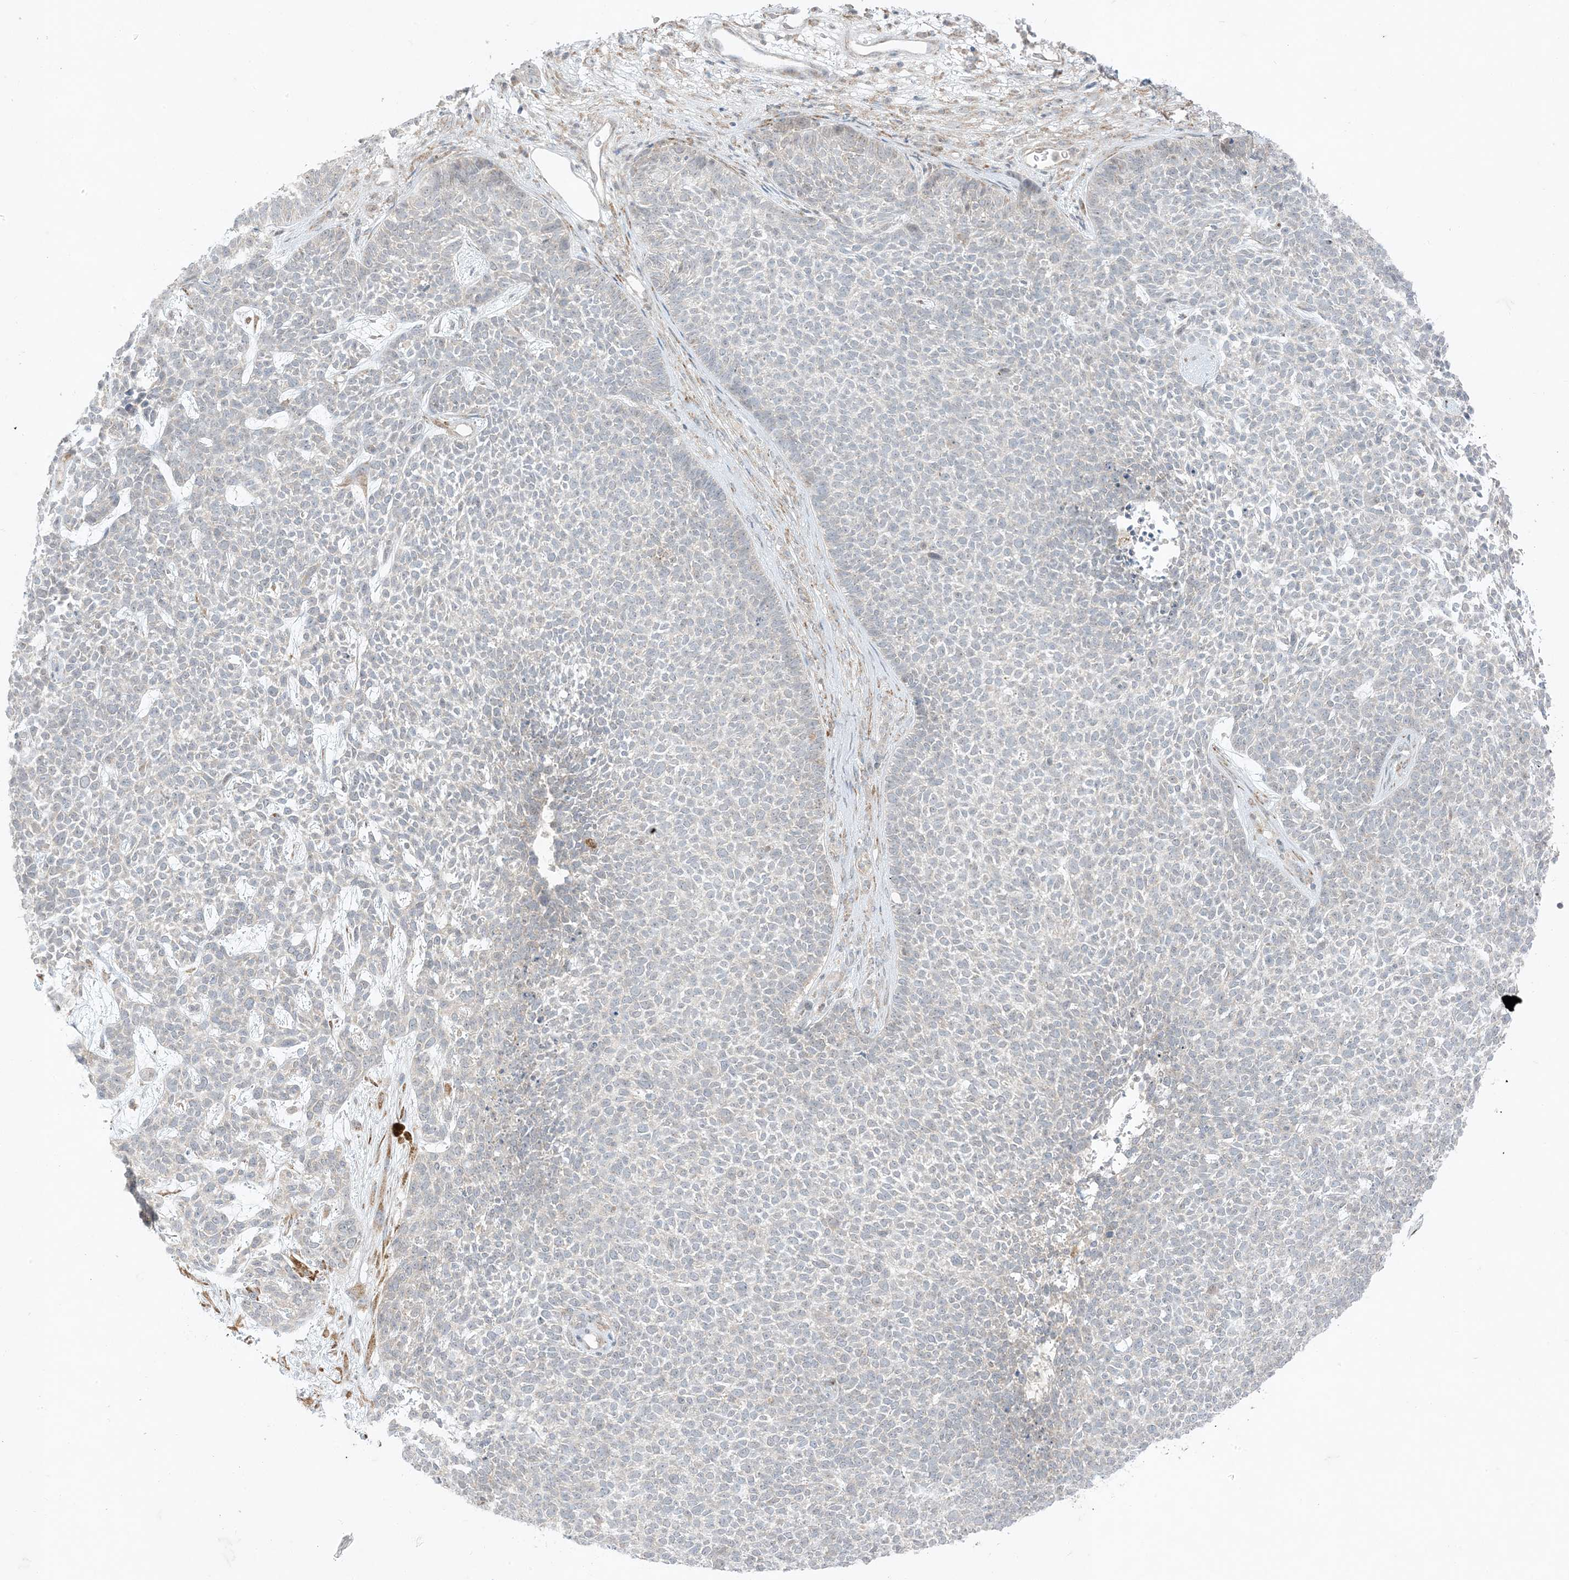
{"staining": {"intensity": "negative", "quantity": "none", "location": "none"}, "tissue": "skin cancer", "cell_type": "Tumor cells", "image_type": "cancer", "snomed": [{"axis": "morphology", "description": "Basal cell carcinoma"}, {"axis": "topography", "description": "Skin"}], "caption": "DAB immunohistochemical staining of human skin cancer (basal cell carcinoma) displays no significant expression in tumor cells.", "gene": "ODC1", "patient": {"sex": "female", "age": 84}}